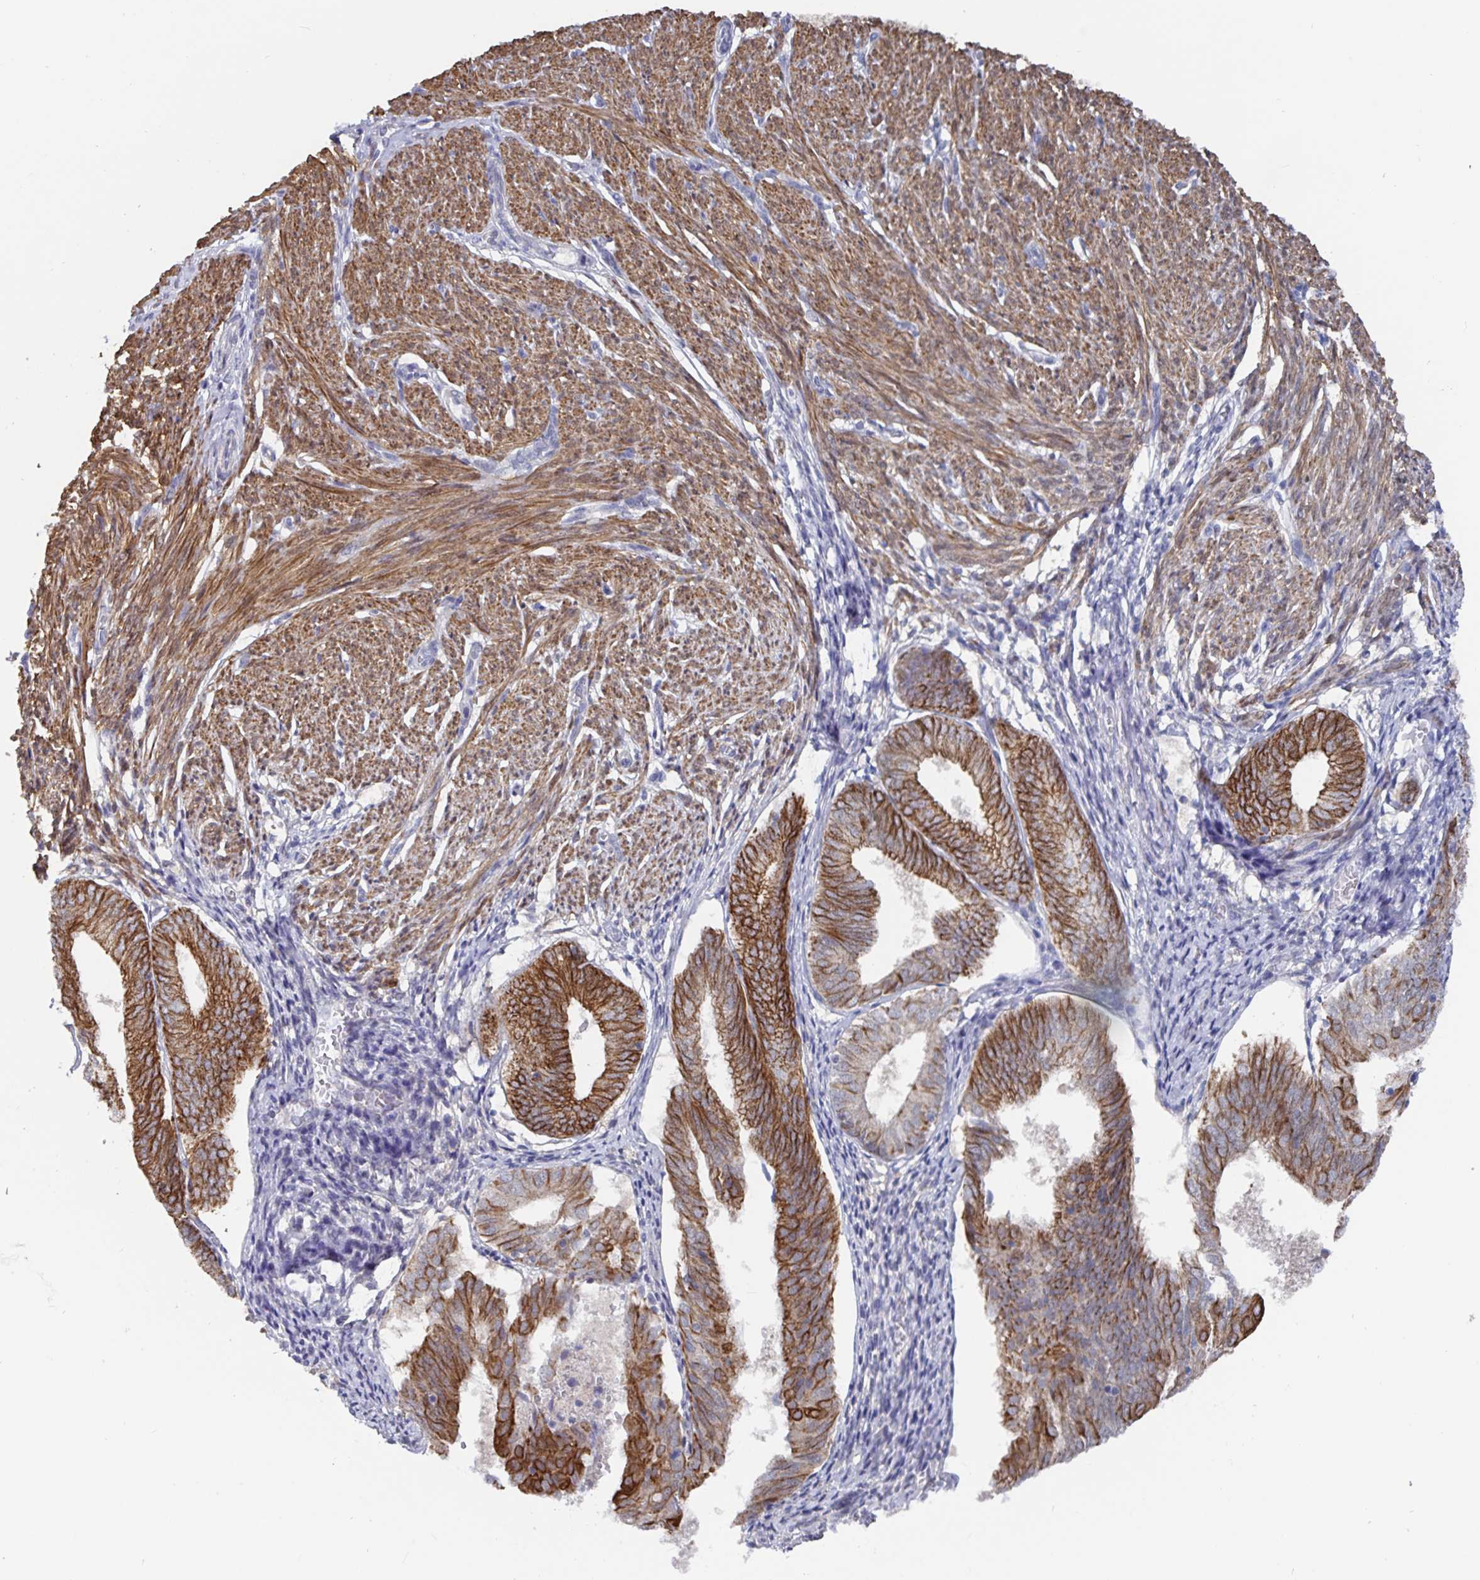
{"staining": {"intensity": "negative", "quantity": "none", "location": "none"}, "tissue": "endometrium", "cell_type": "Cells in endometrial stroma", "image_type": "normal", "snomed": [{"axis": "morphology", "description": "Normal tissue, NOS"}, {"axis": "topography", "description": "Endometrium"}], "caption": "IHC of normal endometrium demonstrates no positivity in cells in endometrial stroma.", "gene": "ZIK1", "patient": {"sex": "female", "age": 50}}